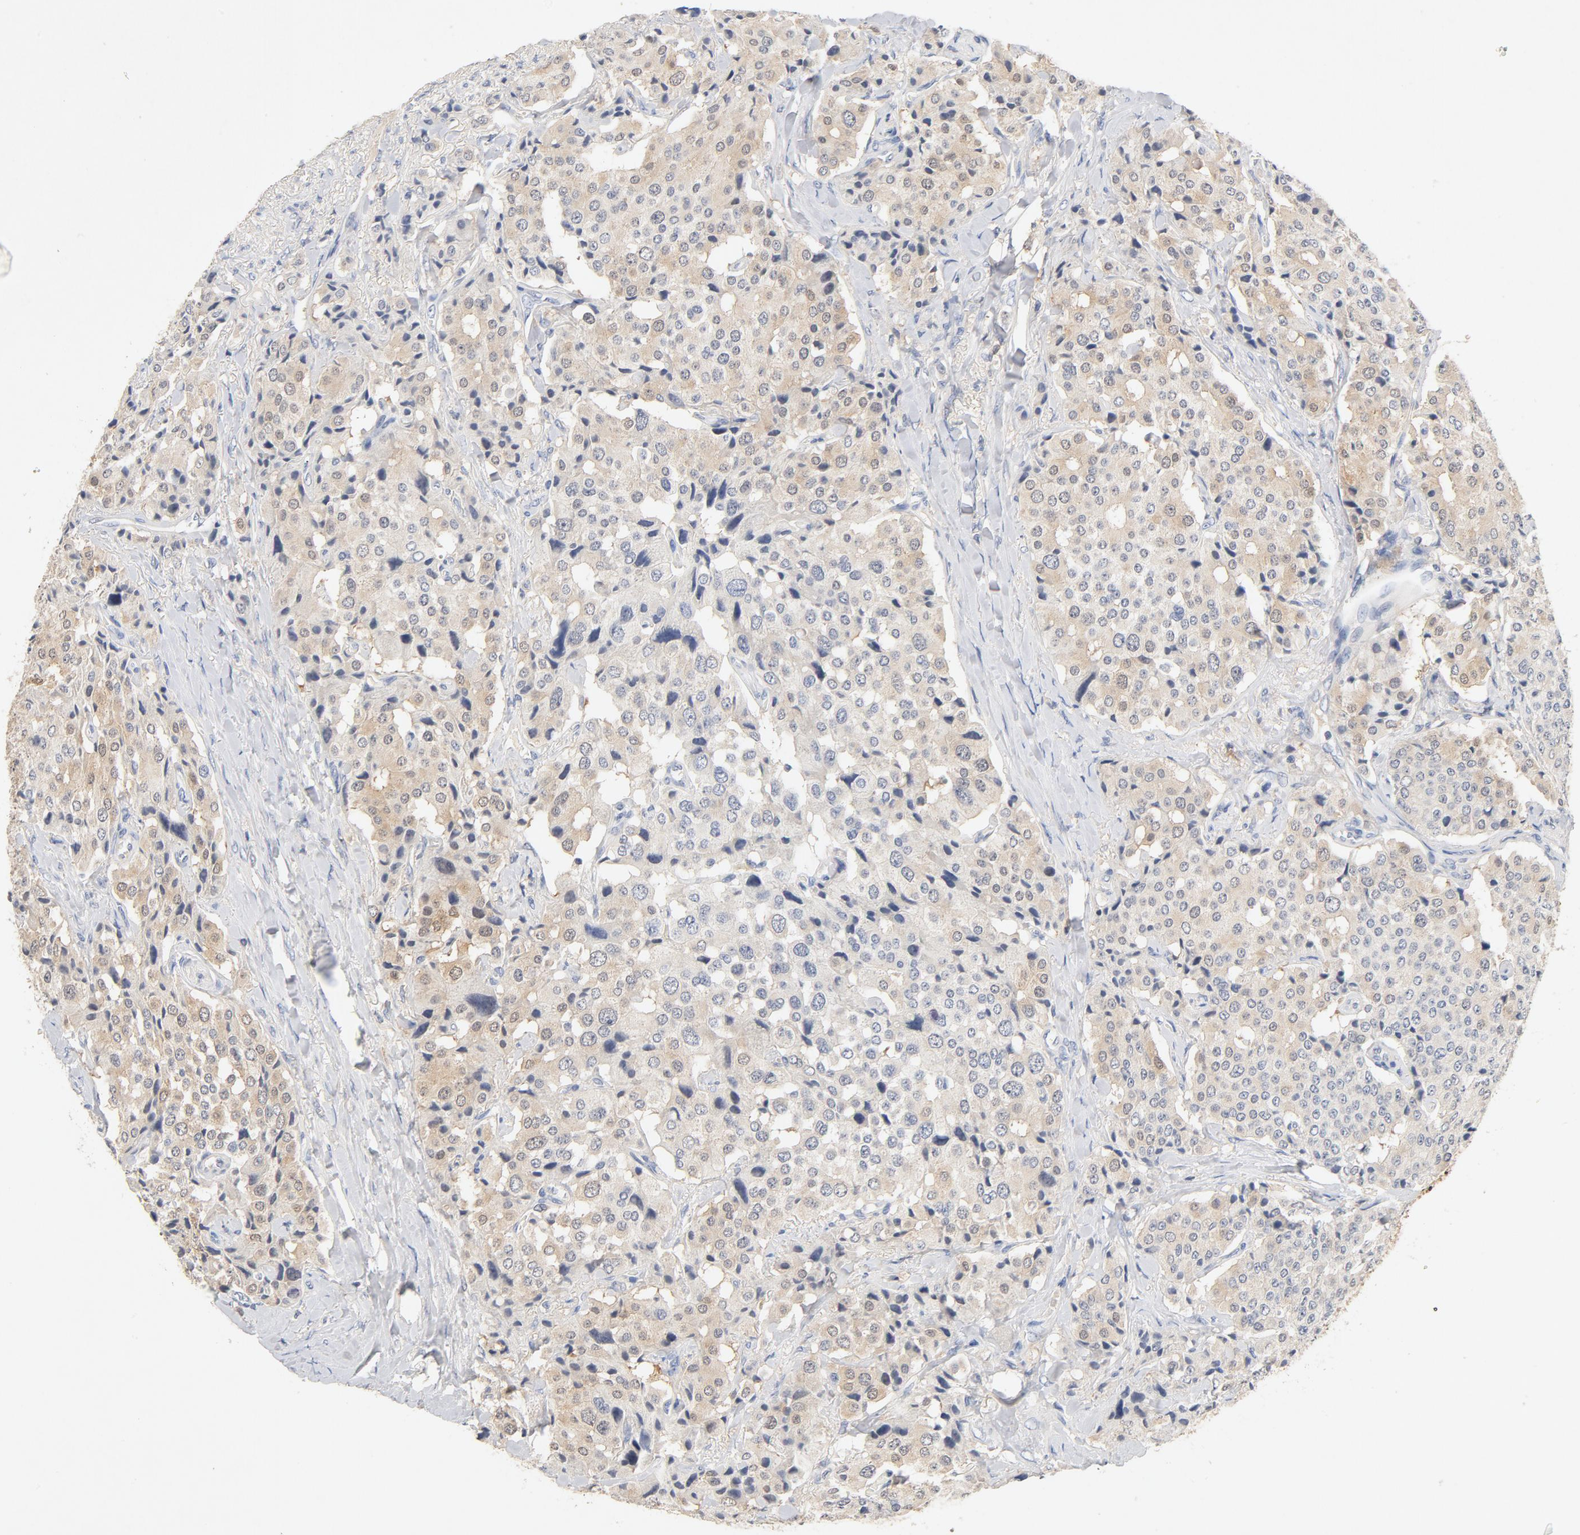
{"staining": {"intensity": "moderate", "quantity": "<25%", "location": "cytoplasmic/membranous"}, "tissue": "carcinoid", "cell_type": "Tumor cells", "image_type": "cancer", "snomed": [{"axis": "morphology", "description": "Carcinoid, malignant, NOS"}, {"axis": "topography", "description": "Colon"}], "caption": "This photomicrograph demonstrates carcinoid stained with IHC to label a protein in brown. The cytoplasmic/membranous of tumor cells show moderate positivity for the protein. Nuclei are counter-stained blue.", "gene": "STAT1", "patient": {"sex": "female", "age": 61}}